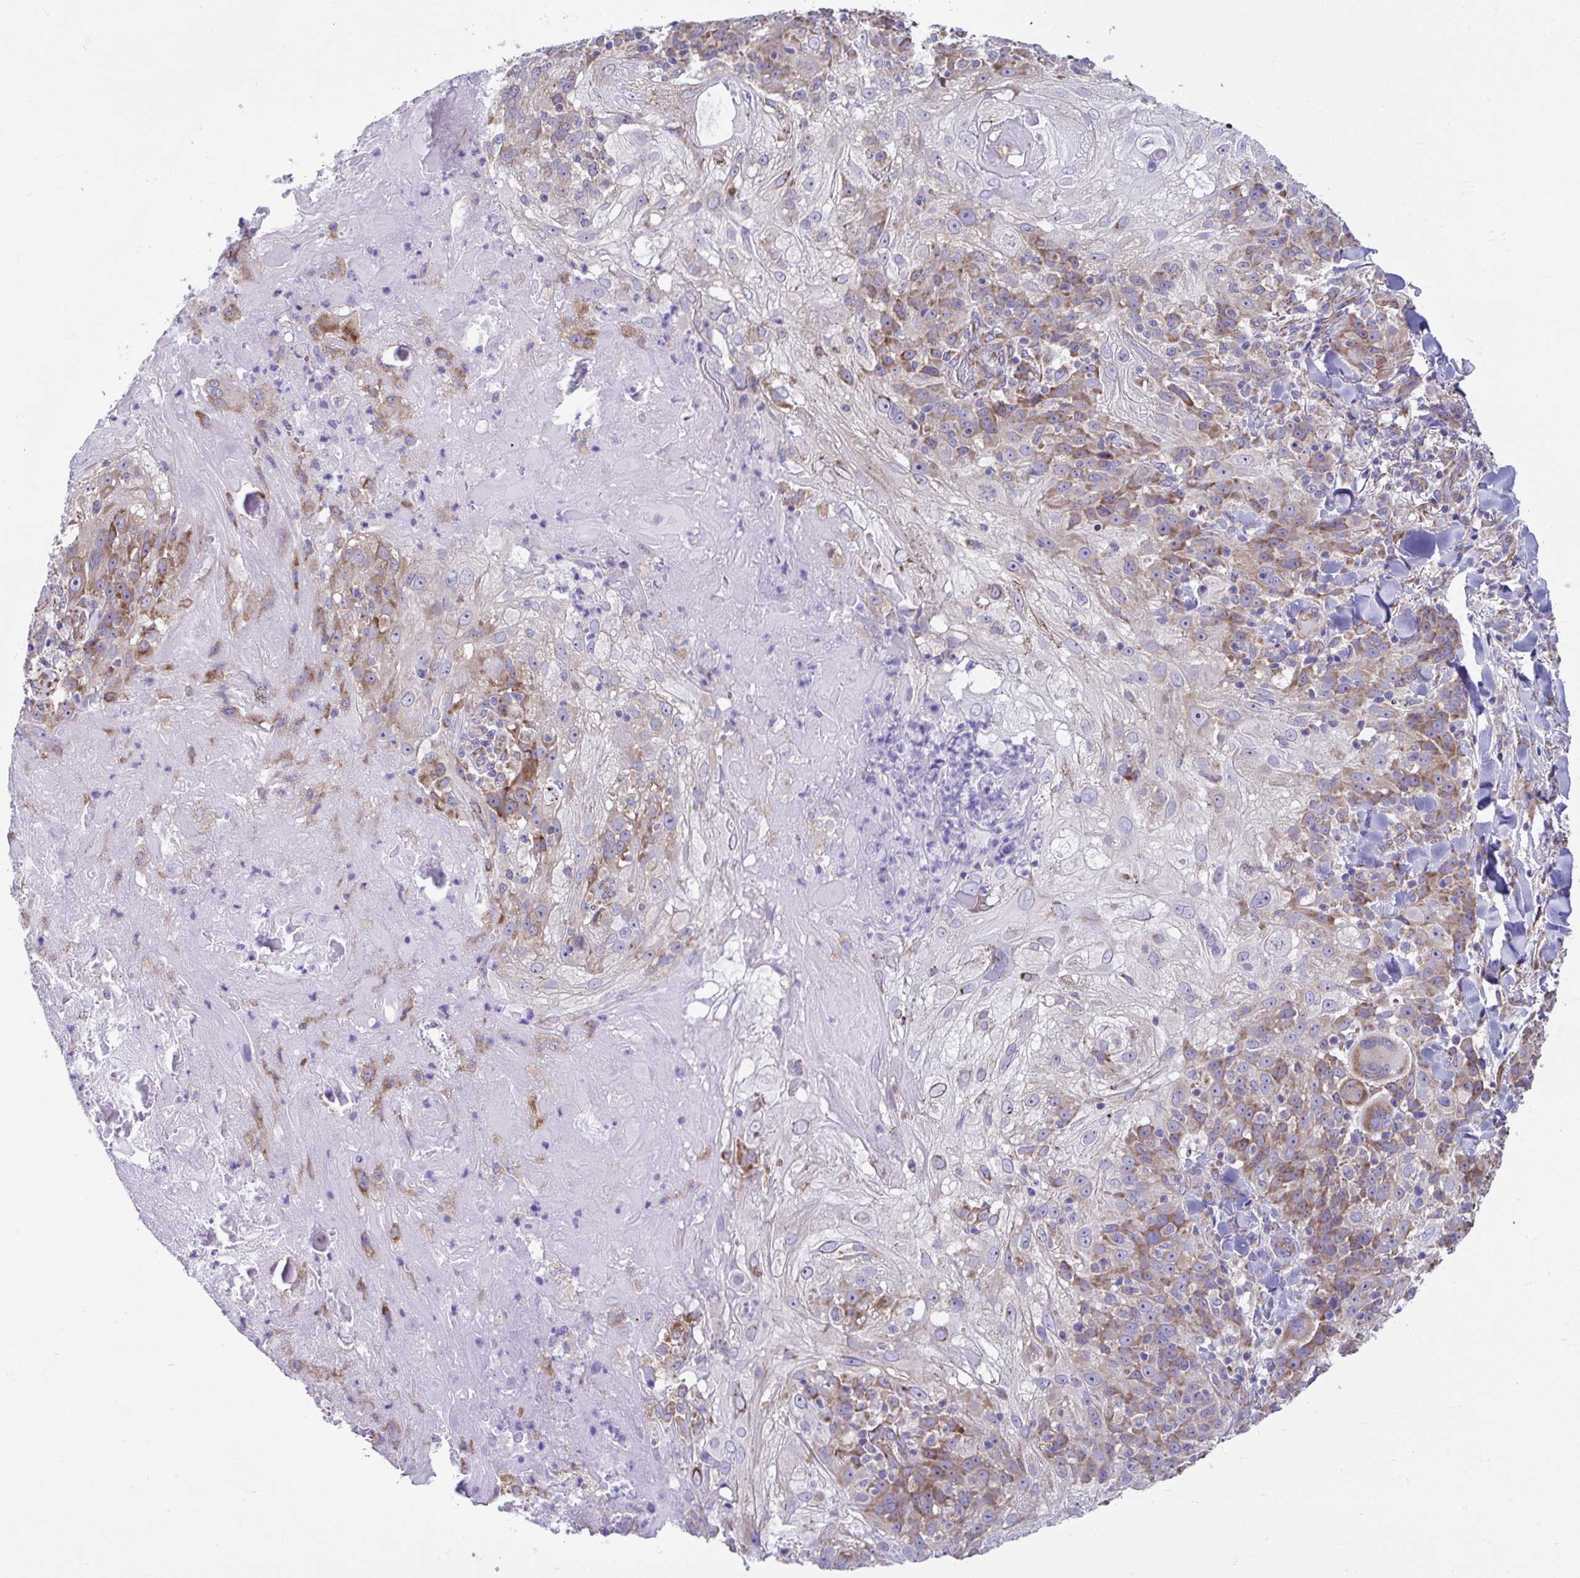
{"staining": {"intensity": "moderate", "quantity": "25%-75%", "location": "cytoplasmic/membranous"}, "tissue": "skin cancer", "cell_type": "Tumor cells", "image_type": "cancer", "snomed": [{"axis": "morphology", "description": "Normal tissue, NOS"}, {"axis": "morphology", "description": "Squamous cell carcinoma, NOS"}, {"axis": "topography", "description": "Skin"}], "caption": "About 25%-75% of tumor cells in human skin cancer display moderate cytoplasmic/membranous protein staining as visualized by brown immunohistochemical staining.", "gene": "RPL7", "patient": {"sex": "female", "age": 83}}